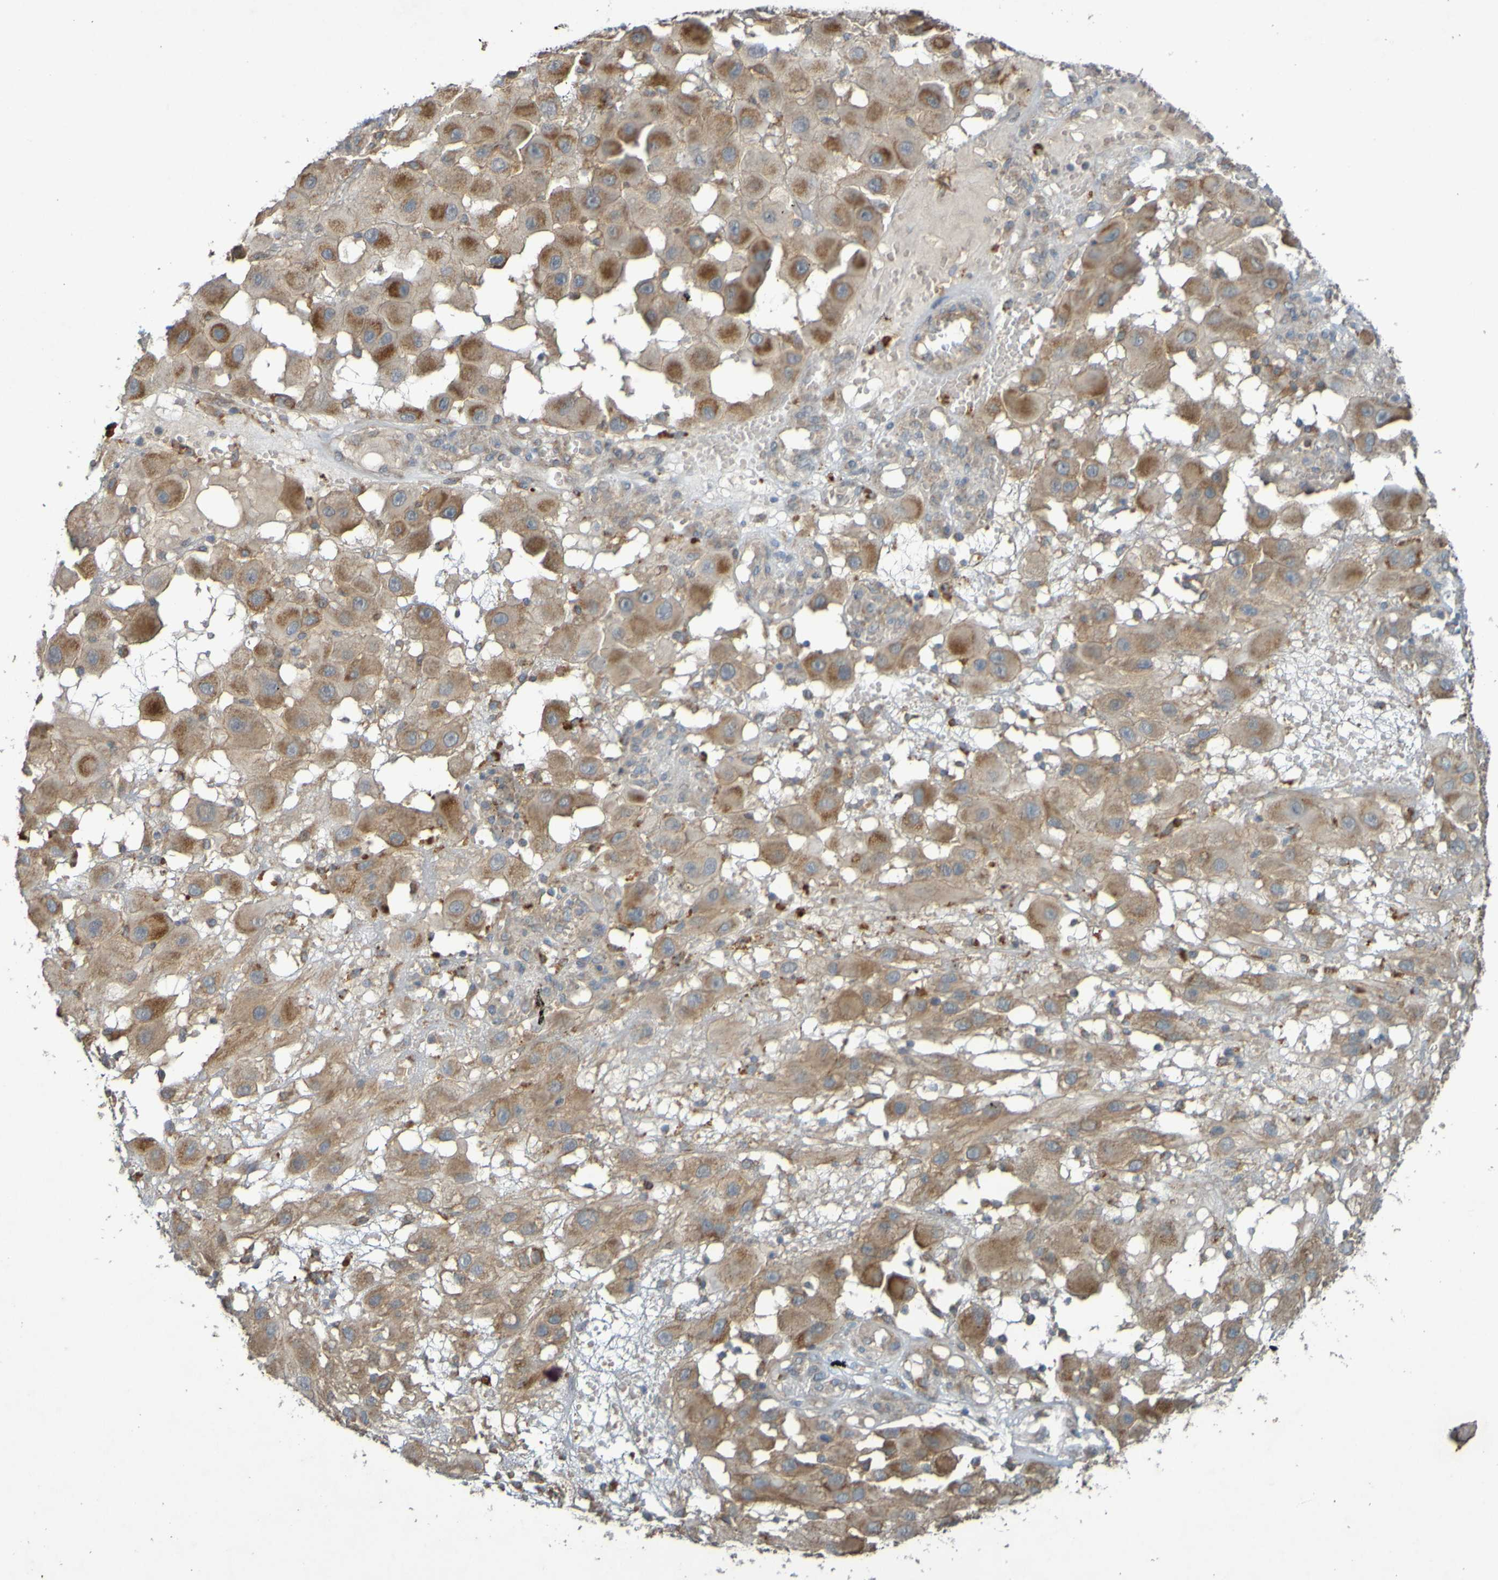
{"staining": {"intensity": "moderate", "quantity": ">75%", "location": "cytoplasmic/membranous"}, "tissue": "melanoma", "cell_type": "Tumor cells", "image_type": "cancer", "snomed": [{"axis": "morphology", "description": "Malignant melanoma, NOS"}, {"axis": "topography", "description": "Skin"}], "caption": "An IHC micrograph of tumor tissue is shown. Protein staining in brown labels moderate cytoplasmic/membranous positivity in melanoma within tumor cells.", "gene": "B3GAT2", "patient": {"sex": "female", "age": 81}}